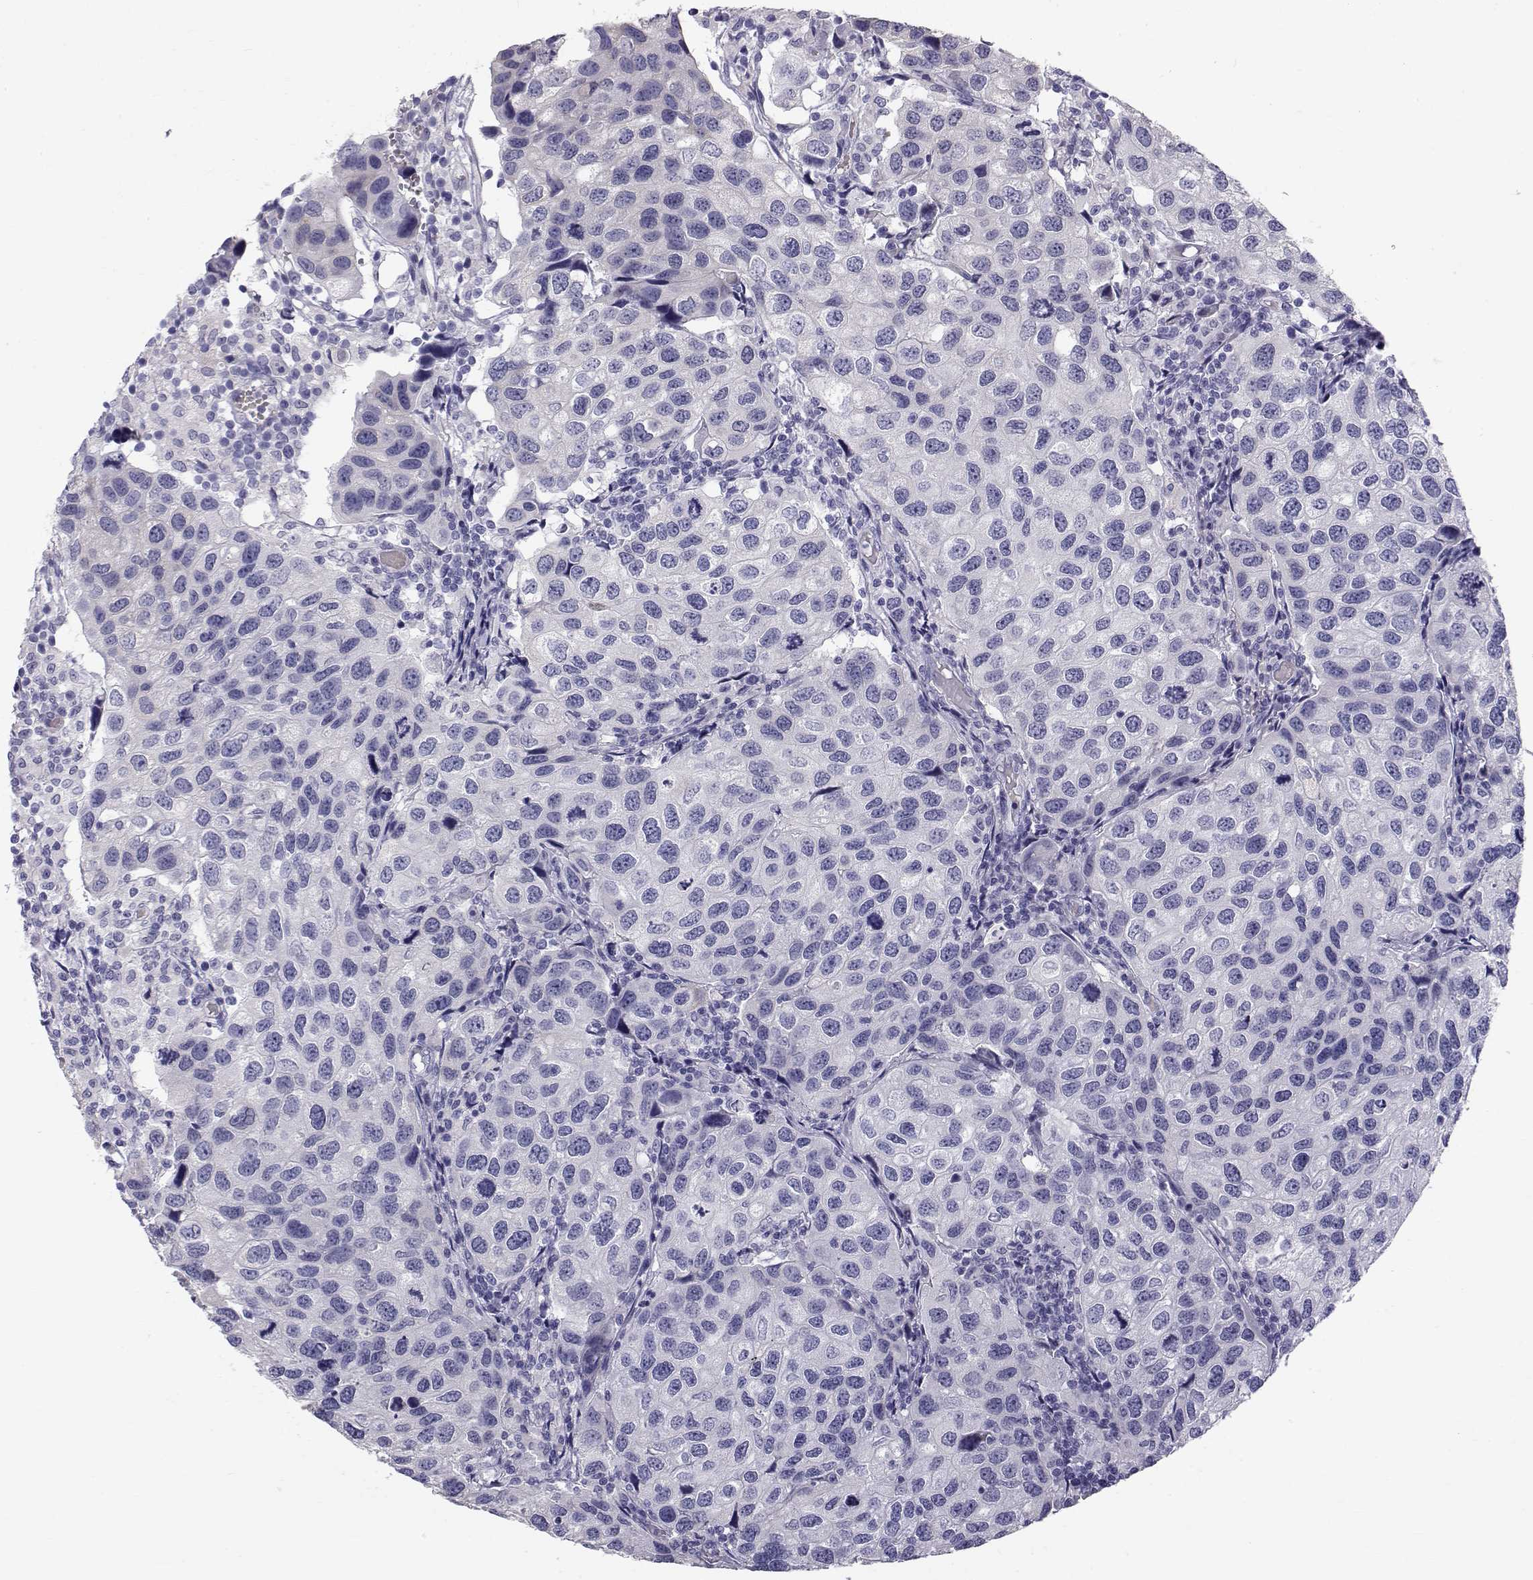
{"staining": {"intensity": "negative", "quantity": "none", "location": "none"}, "tissue": "urothelial cancer", "cell_type": "Tumor cells", "image_type": "cancer", "snomed": [{"axis": "morphology", "description": "Urothelial carcinoma, High grade"}, {"axis": "topography", "description": "Urinary bladder"}], "caption": "The immunohistochemistry (IHC) image has no significant positivity in tumor cells of urothelial cancer tissue.", "gene": "RNASE12", "patient": {"sex": "male", "age": 79}}